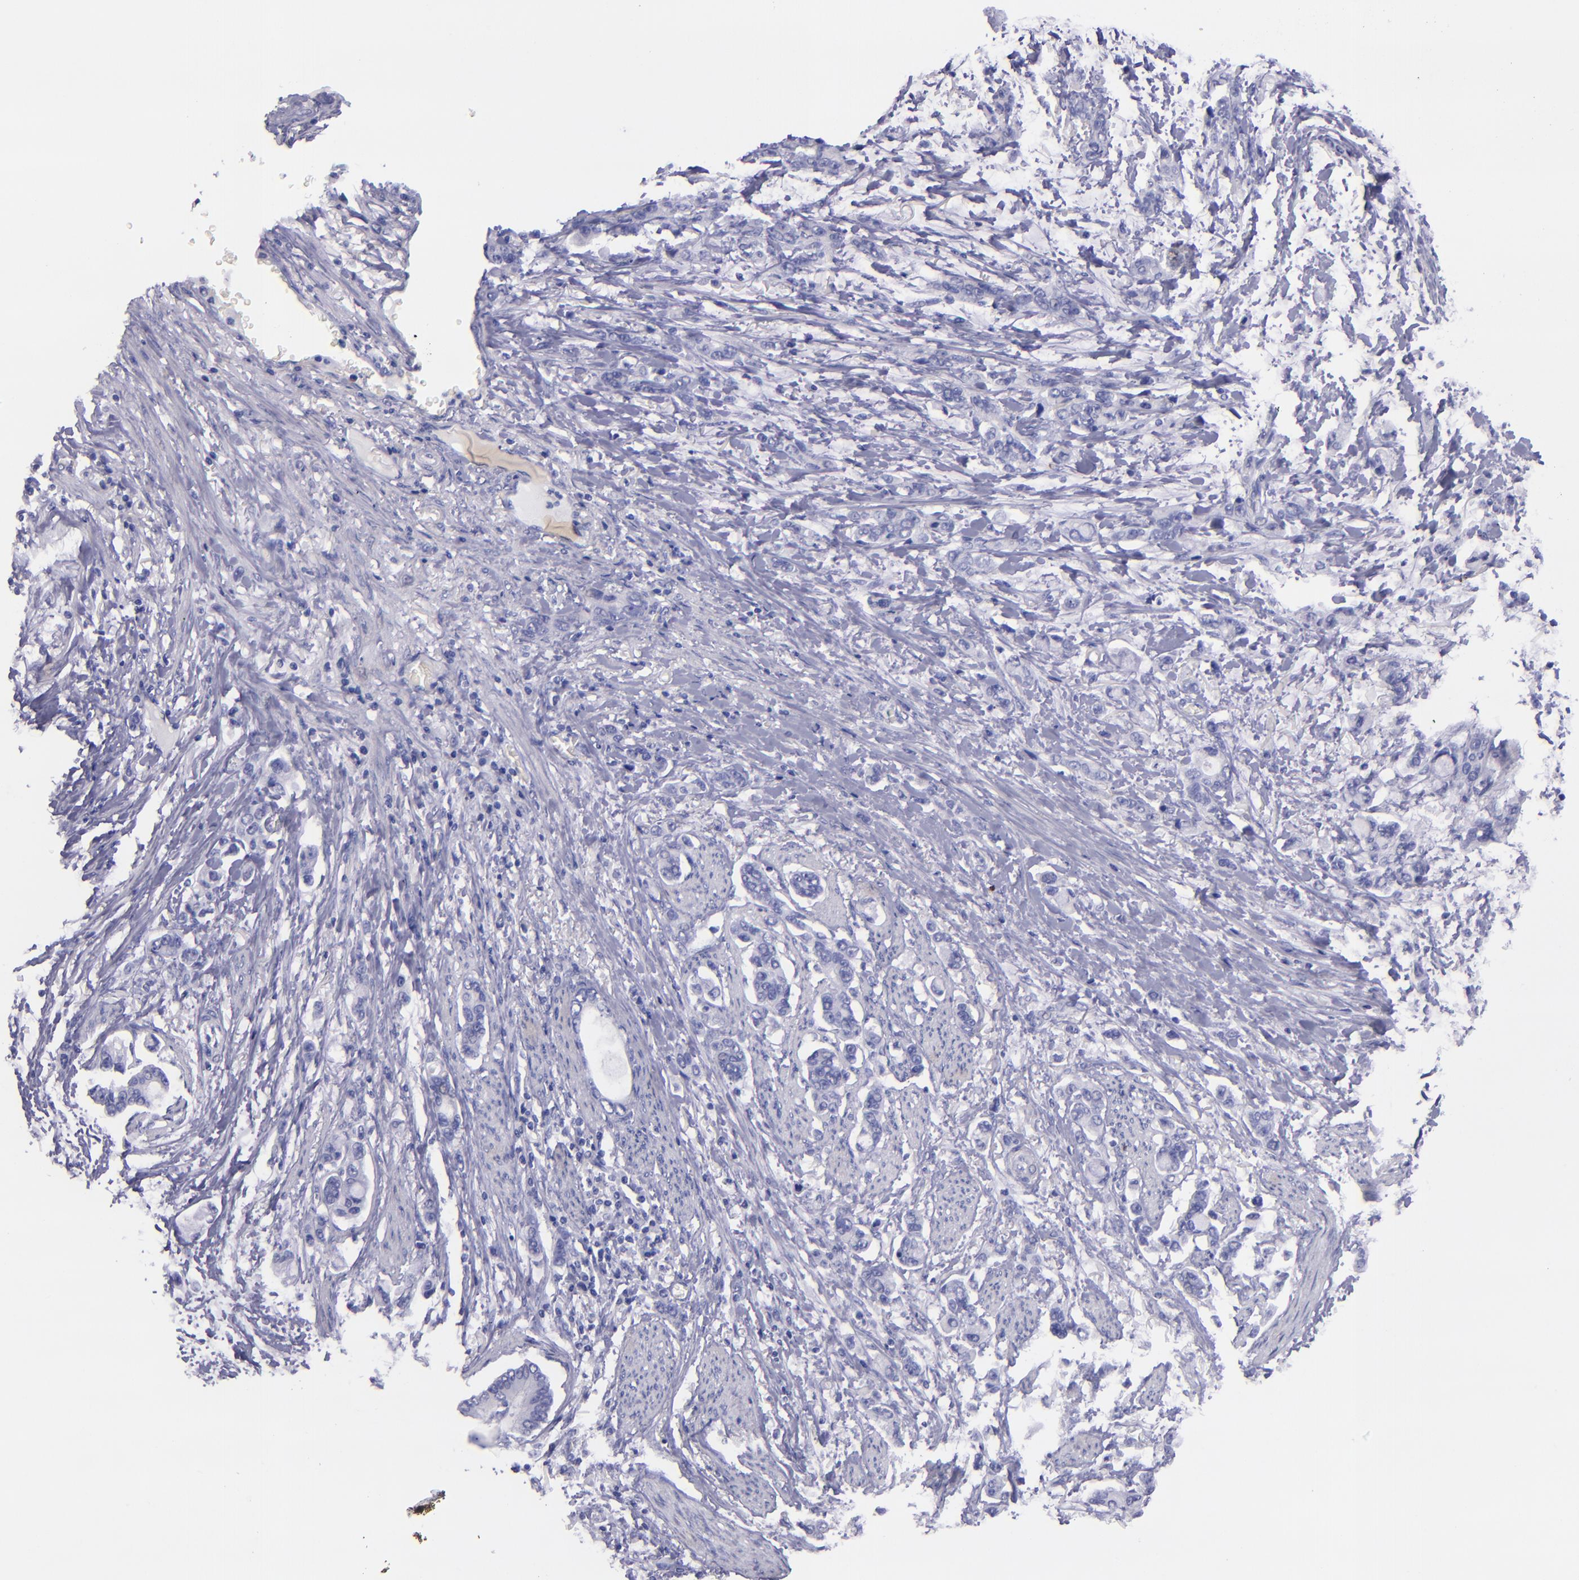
{"staining": {"intensity": "negative", "quantity": "none", "location": "none"}, "tissue": "stomach cancer", "cell_type": "Tumor cells", "image_type": "cancer", "snomed": [{"axis": "morphology", "description": "Adenocarcinoma, NOS"}, {"axis": "topography", "description": "Stomach"}], "caption": "Tumor cells show no significant protein positivity in stomach adenocarcinoma.", "gene": "TNNT3", "patient": {"sex": "male", "age": 78}}